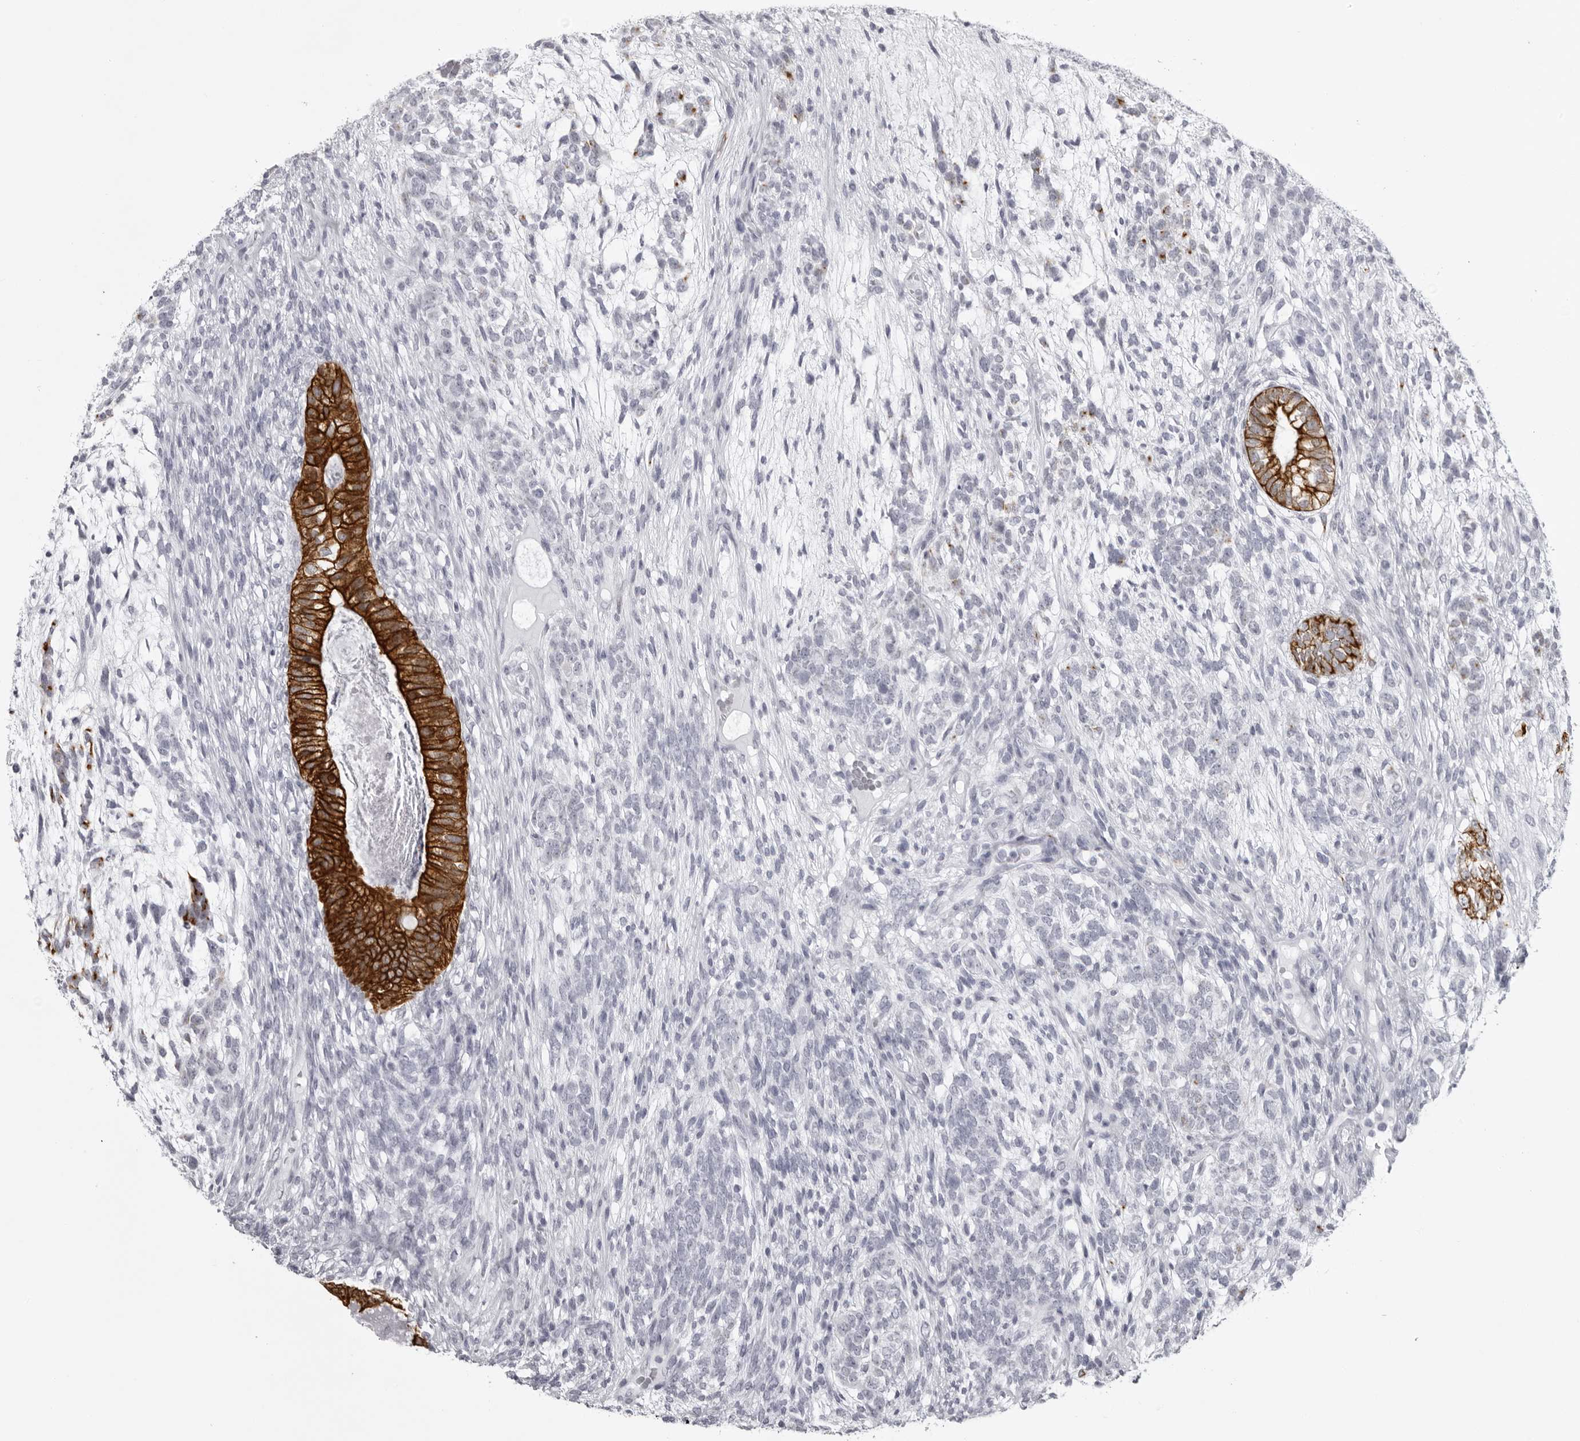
{"staining": {"intensity": "strong", "quantity": "25%-75%", "location": "cytoplasmic/membranous"}, "tissue": "testis cancer", "cell_type": "Tumor cells", "image_type": "cancer", "snomed": [{"axis": "morphology", "description": "Seminoma, NOS"}, {"axis": "morphology", "description": "Carcinoma, Embryonal, NOS"}, {"axis": "topography", "description": "Testis"}], "caption": "Testis cancer was stained to show a protein in brown. There is high levels of strong cytoplasmic/membranous positivity in approximately 25%-75% of tumor cells.", "gene": "UROD", "patient": {"sex": "male", "age": 28}}